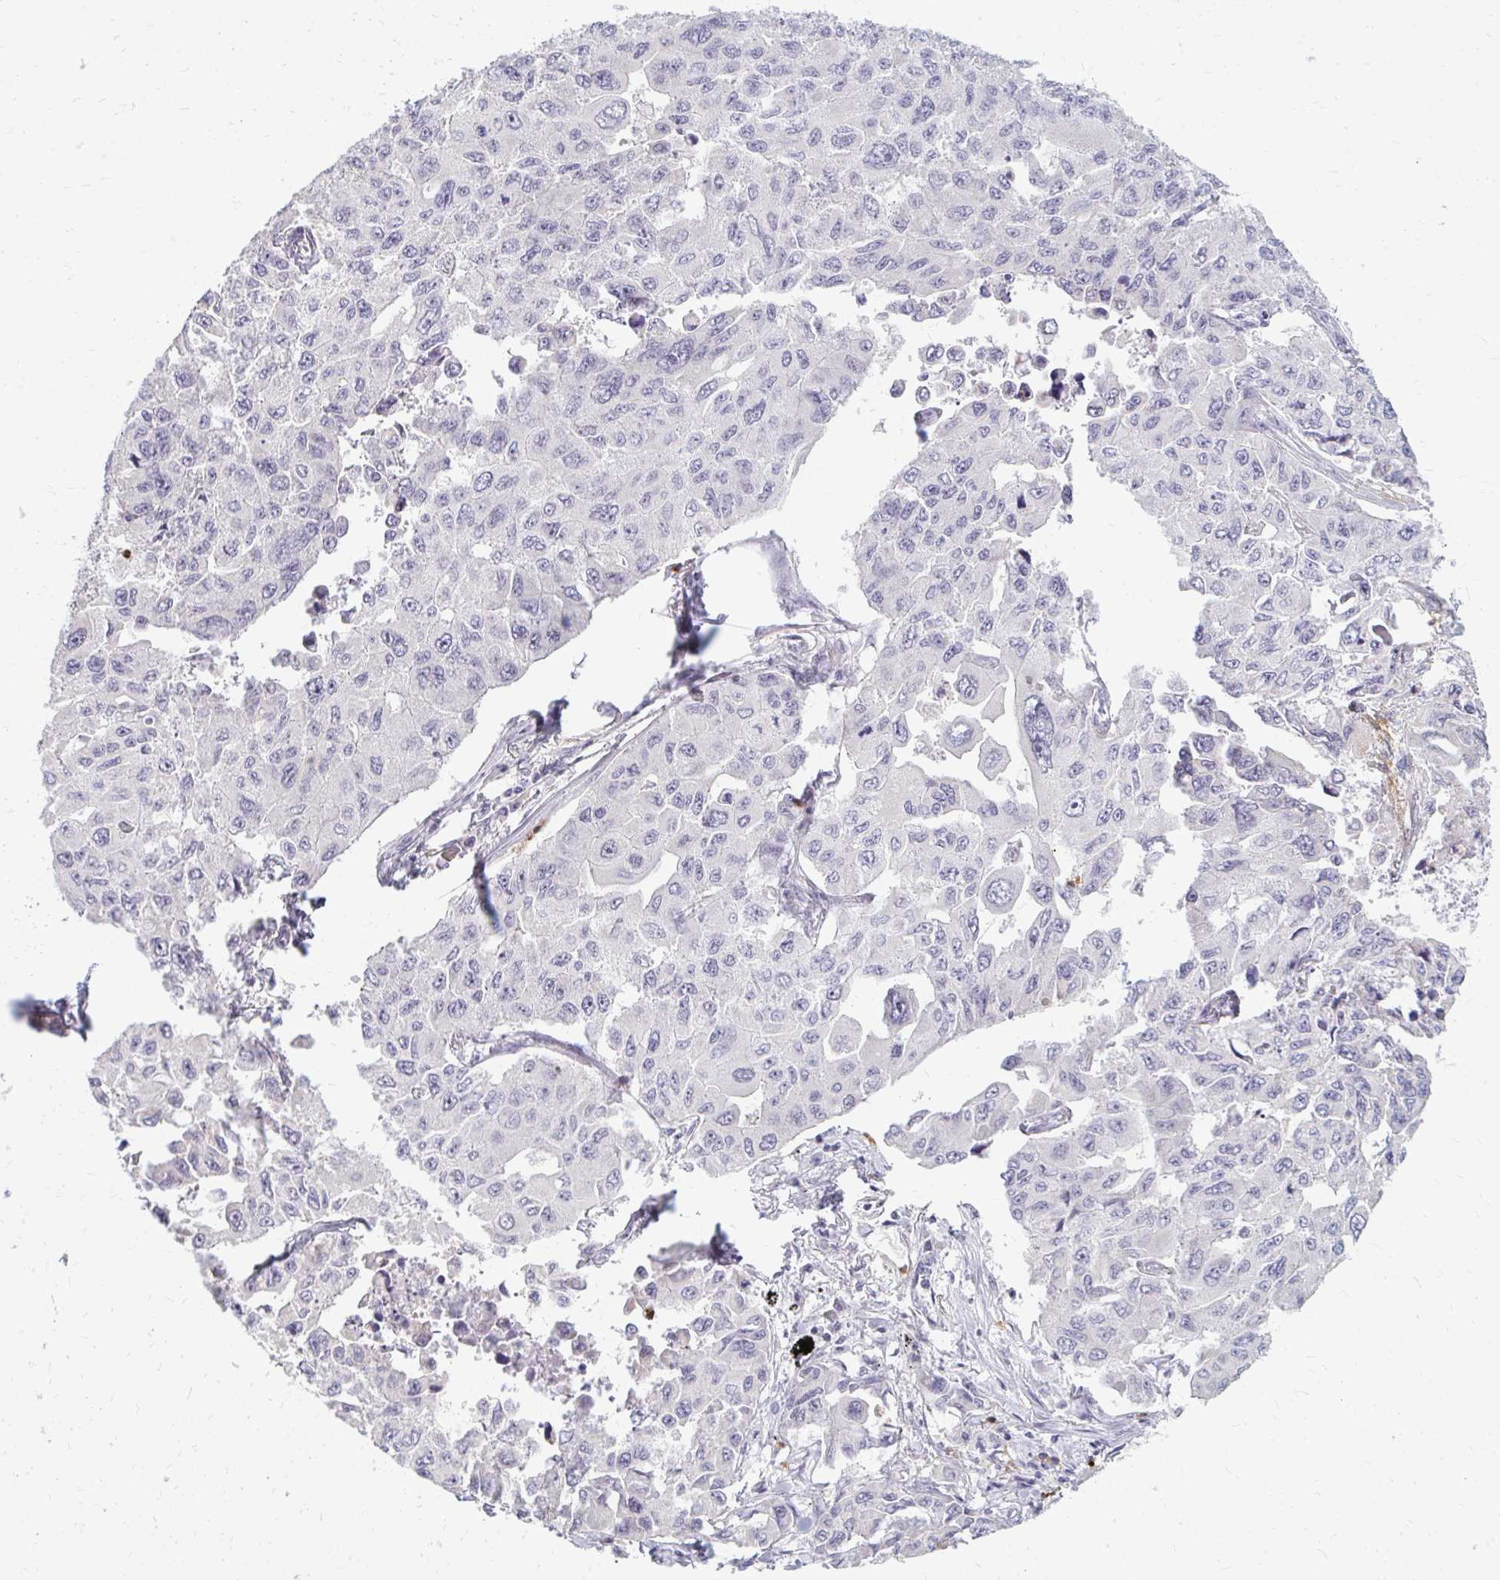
{"staining": {"intensity": "negative", "quantity": "none", "location": "none"}, "tissue": "lung cancer", "cell_type": "Tumor cells", "image_type": "cancer", "snomed": [{"axis": "morphology", "description": "Adenocarcinoma, NOS"}, {"axis": "topography", "description": "Lung"}], "caption": "The immunohistochemistry (IHC) image has no significant expression in tumor cells of lung adenocarcinoma tissue.", "gene": "RAB33A", "patient": {"sex": "male", "age": 64}}